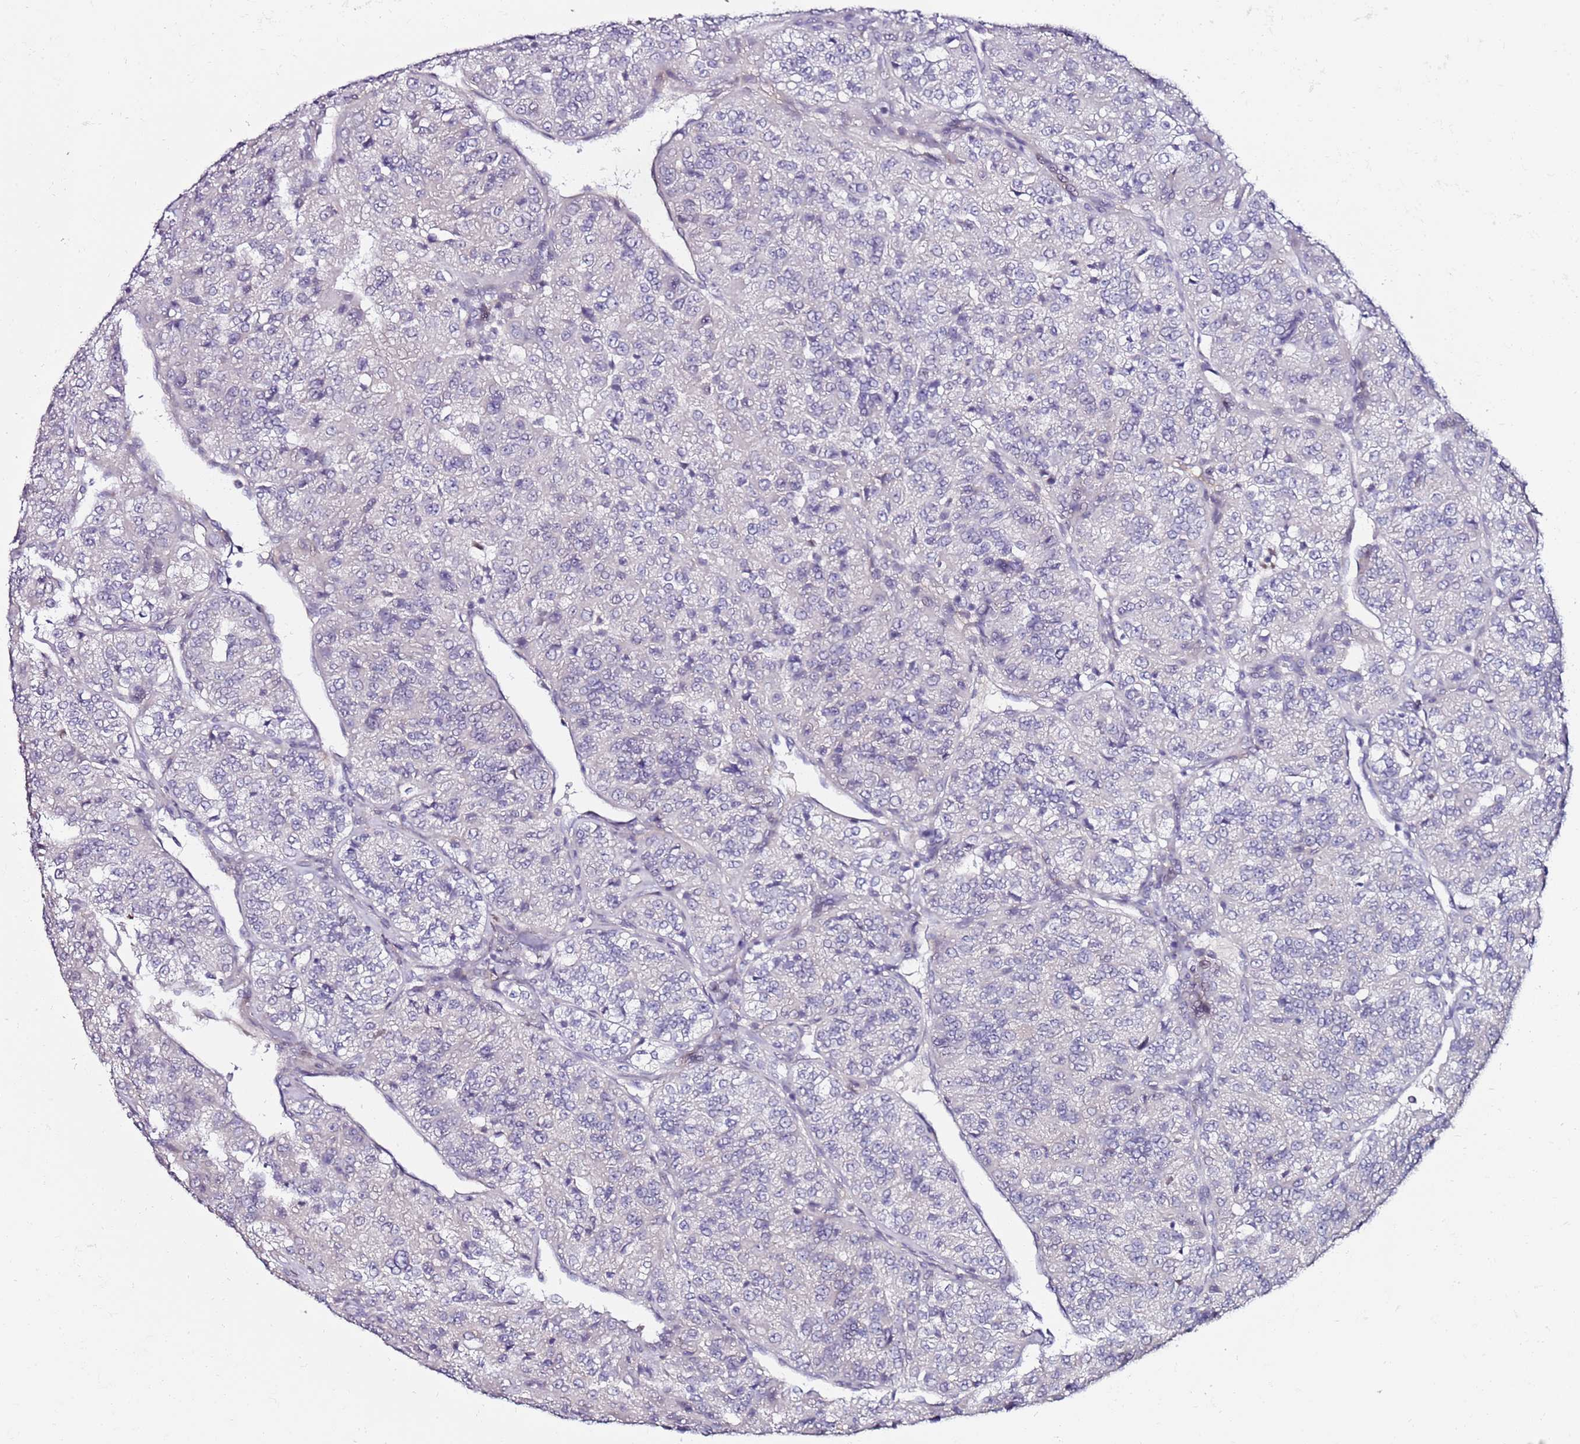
{"staining": {"intensity": "negative", "quantity": "none", "location": "none"}, "tissue": "renal cancer", "cell_type": "Tumor cells", "image_type": "cancer", "snomed": [{"axis": "morphology", "description": "Adenocarcinoma, NOS"}, {"axis": "topography", "description": "Kidney"}], "caption": "Renal cancer was stained to show a protein in brown. There is no significant positivity in tumor cells. The staining was performed using DAB to visualize the protein expression in brown, while the nuclei were stained in blue with hematoxylin (Magnification: 20x).", "gene": "DUSP28", "patient": {"sex": "female", "age": 63}}